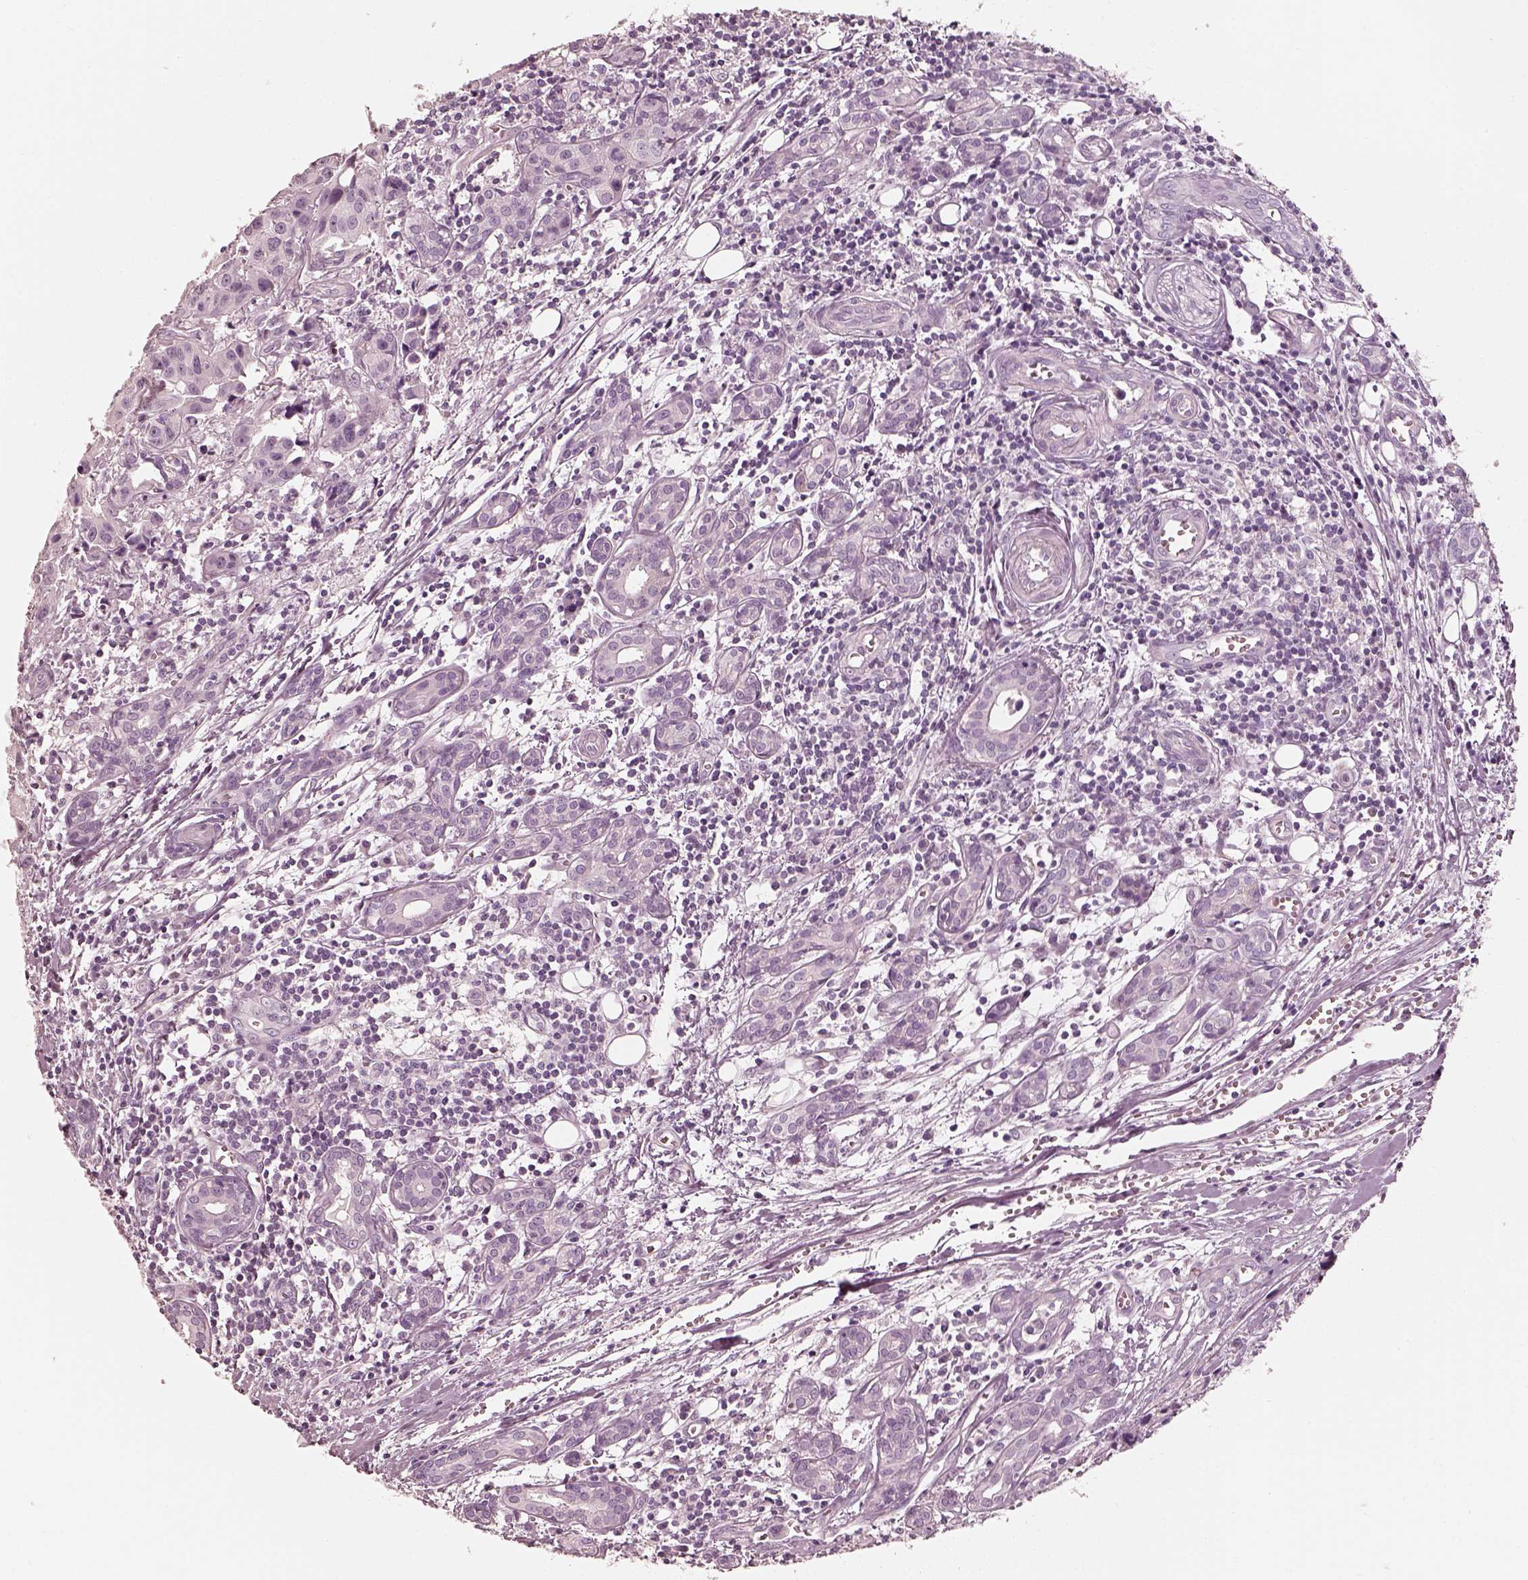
{"staining": {"intensity": "negative", "quantity": "none", "location": "none"}, "tissue": "head and neck cancer", "cell_type": "Tumor cells", "image_type": "cancer", "snomed": [{"axis": "morphology", "description": "Adenocarcinoma, NOS"}, {"axis": "topography", "description": "Head-Neck"}], "caption": "Head and neck cancer (adenocarcinoma) was stained to show a protein in brown. There is no significant staining in tumor cells.", "gene": "R3HDML", "patient": {"sex": "male", "age": 76}}